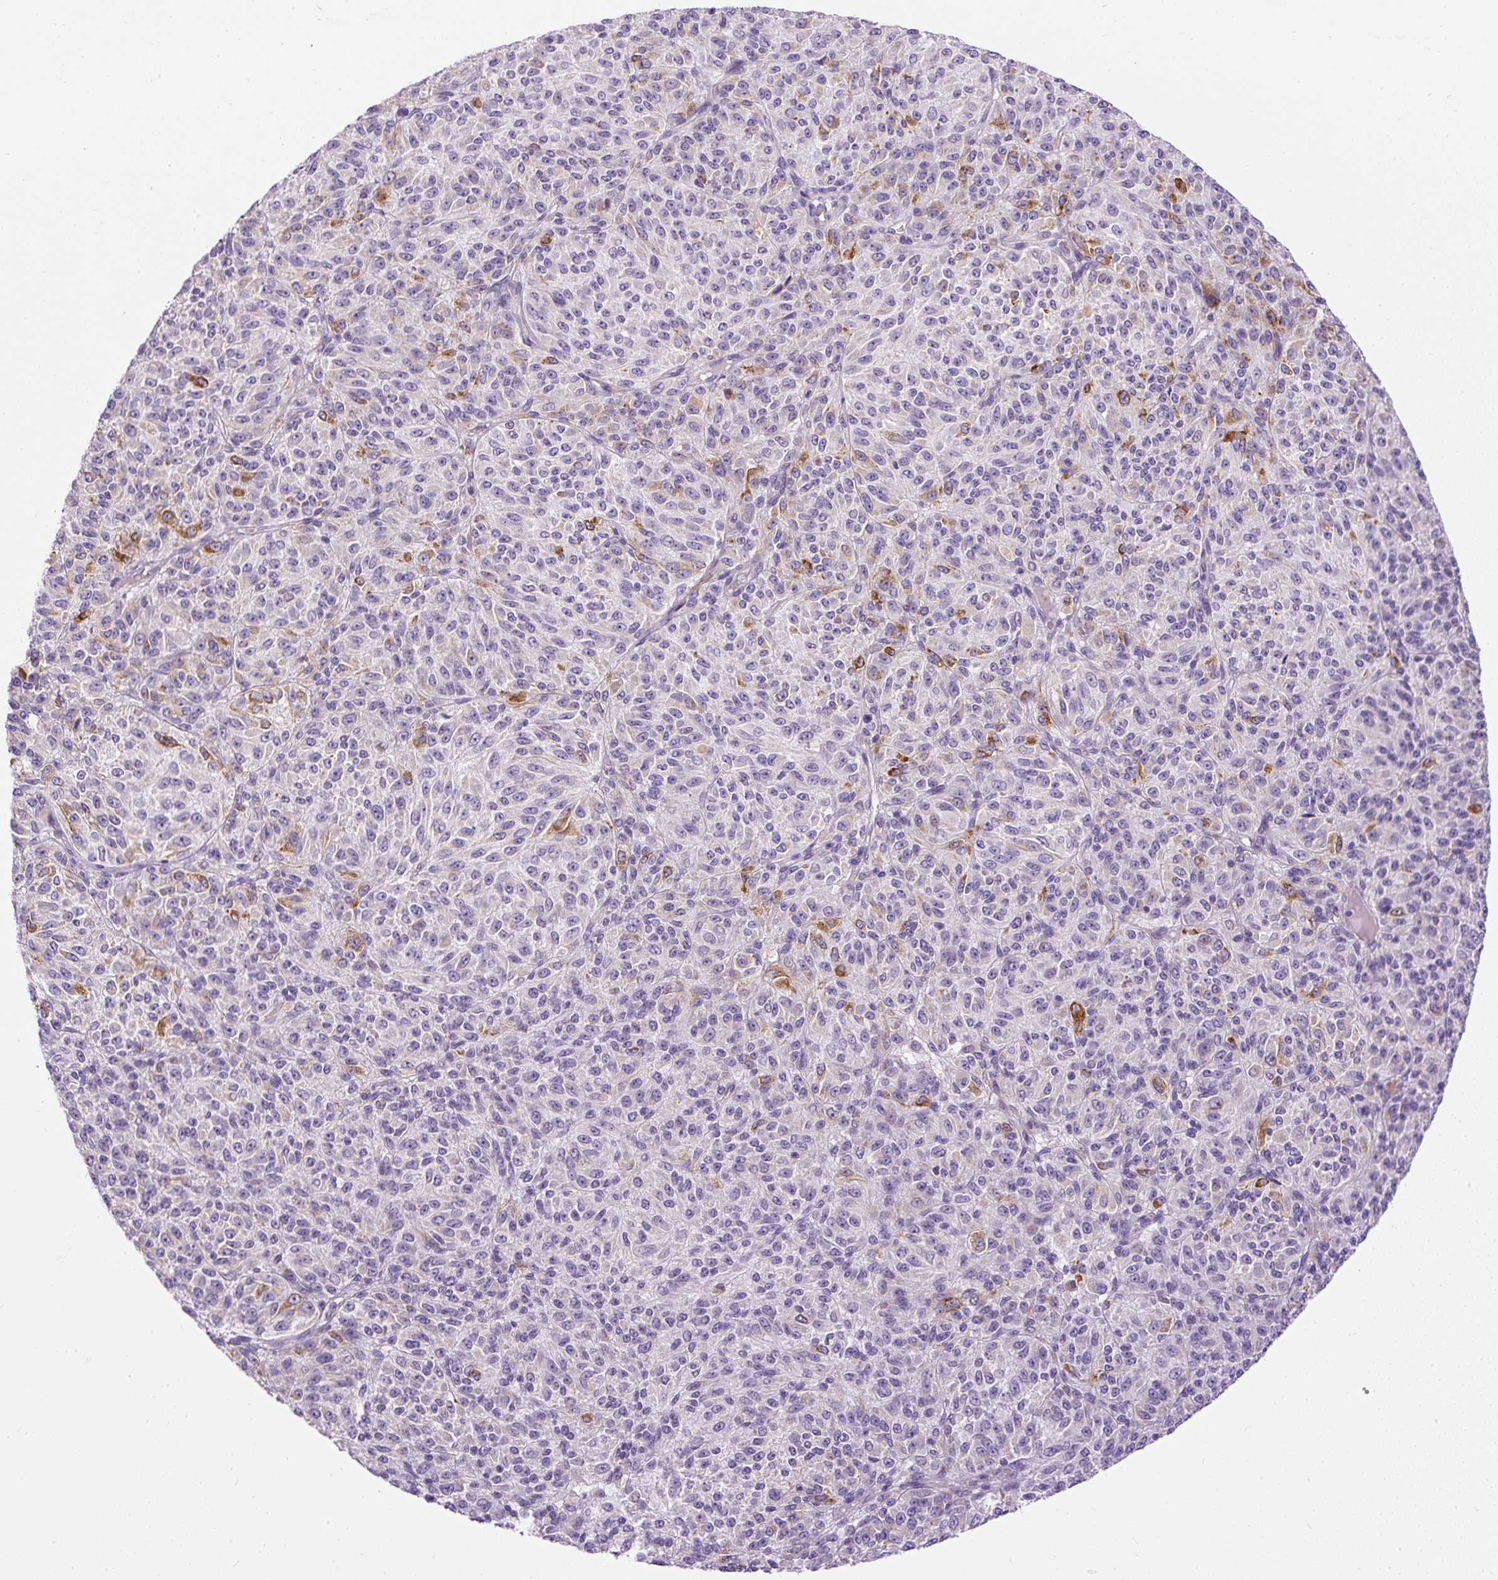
{"staining": {"intensity": "strong", "quantity": "<25%", "location": "cytoplasmic/membranous"}, "tissue": "melanoma", "cell_type": "Tumor cells", "image_type": "cancer", "snomed": [{"axis": "morphology", "description": "Malignant melanoma, Metastatic site"}, {"axis": "topography", "description": "Brain"}], "caption": "The photomicrograph demonstrates immunohistochemical staining of malignant melanoma (metastatic site). There is strong cytoplasmic/membranous staining is seen in about <25% of tumor cells.", "gene": "SYBU", "patient": {"sex": "female", "age": 56}}